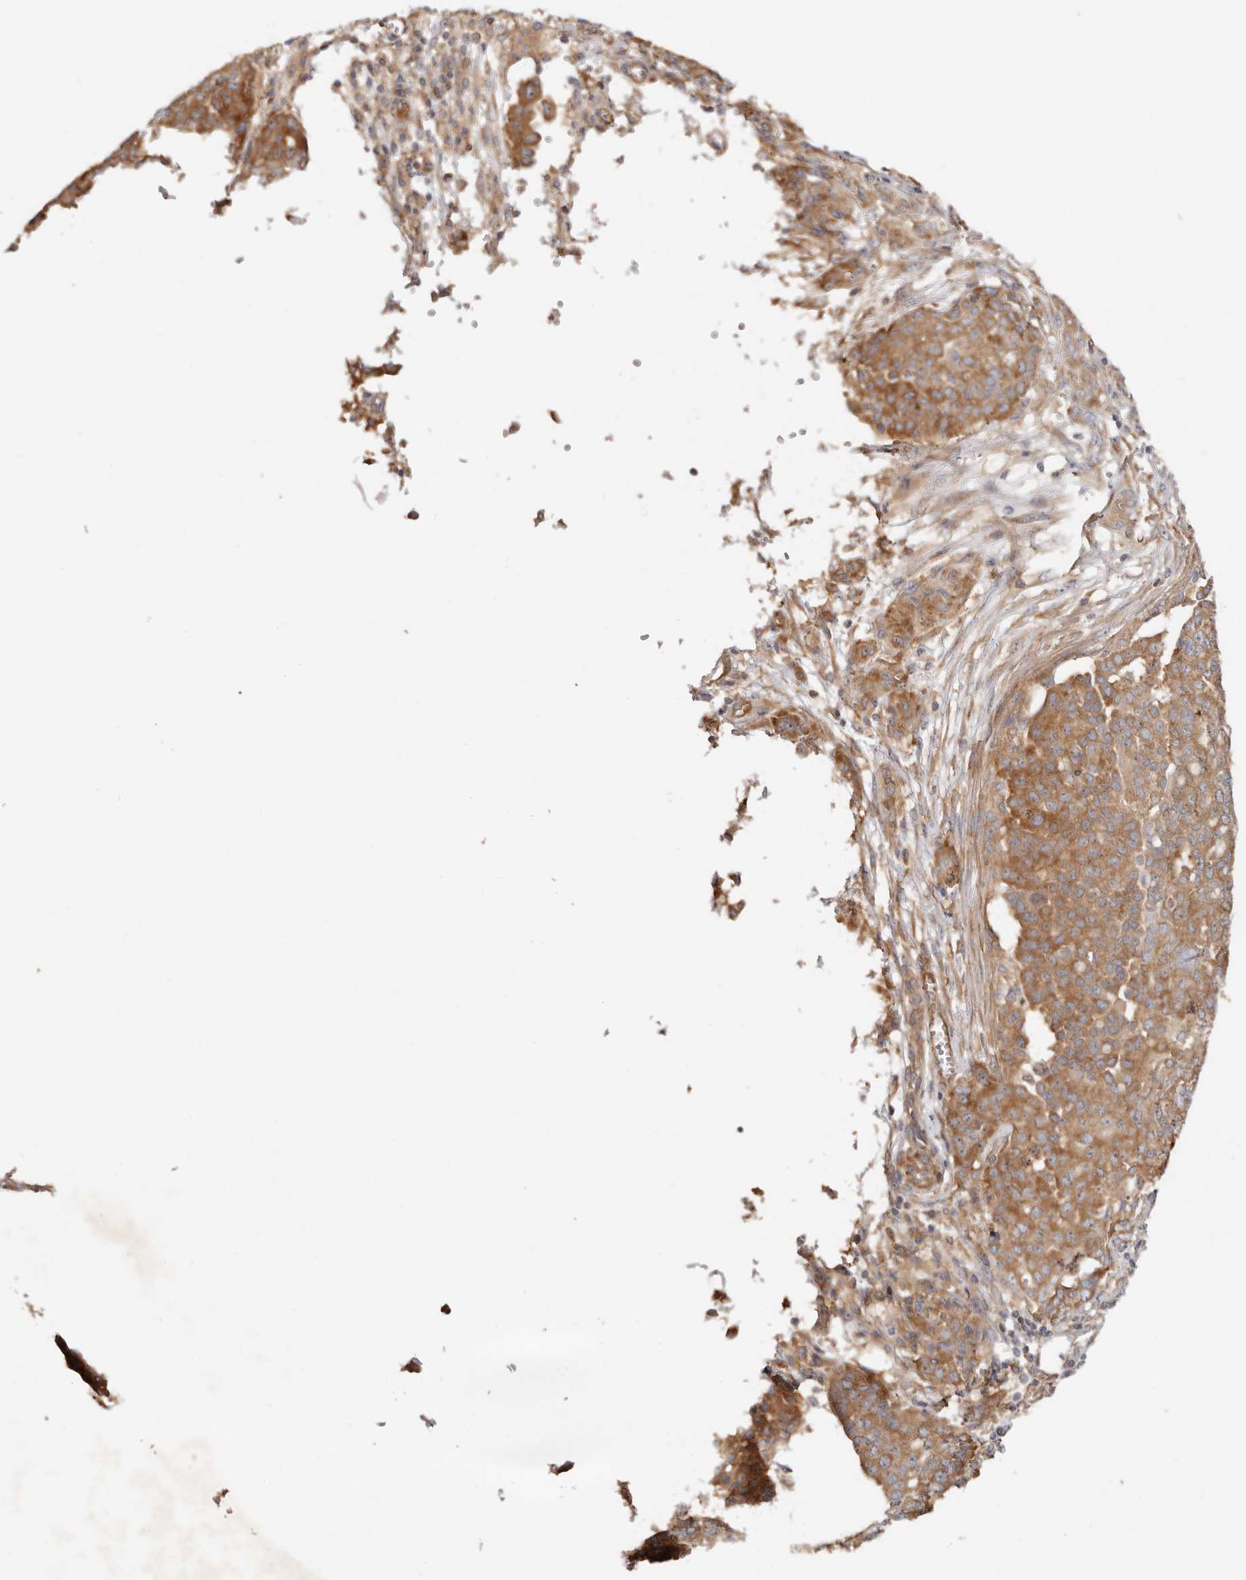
{"staining": {"intensity": "moderate", "quantity": ">75%", "location": "cytoplasmic/membranous"}, "tissue": "ovarian cancer", "cell_type": "Tumor cells", "image_type": "cancer", "snomed": [{"axis": "morphology", "description": "Cystadenocarcinoma, serous, NOS"}, {"axis": "topography", "description": "Soft tissue"}, {"axis": "topography", "description": "Ovary"}], "caption": "A histopathology image of human ovarian serous cystadenocarcinoma stained for a protein displays moderate cytoplasmic/membranous brown staining in tumor cells.", "gene": "GNA13", "patient": {"sex": "female", "age": 57}}